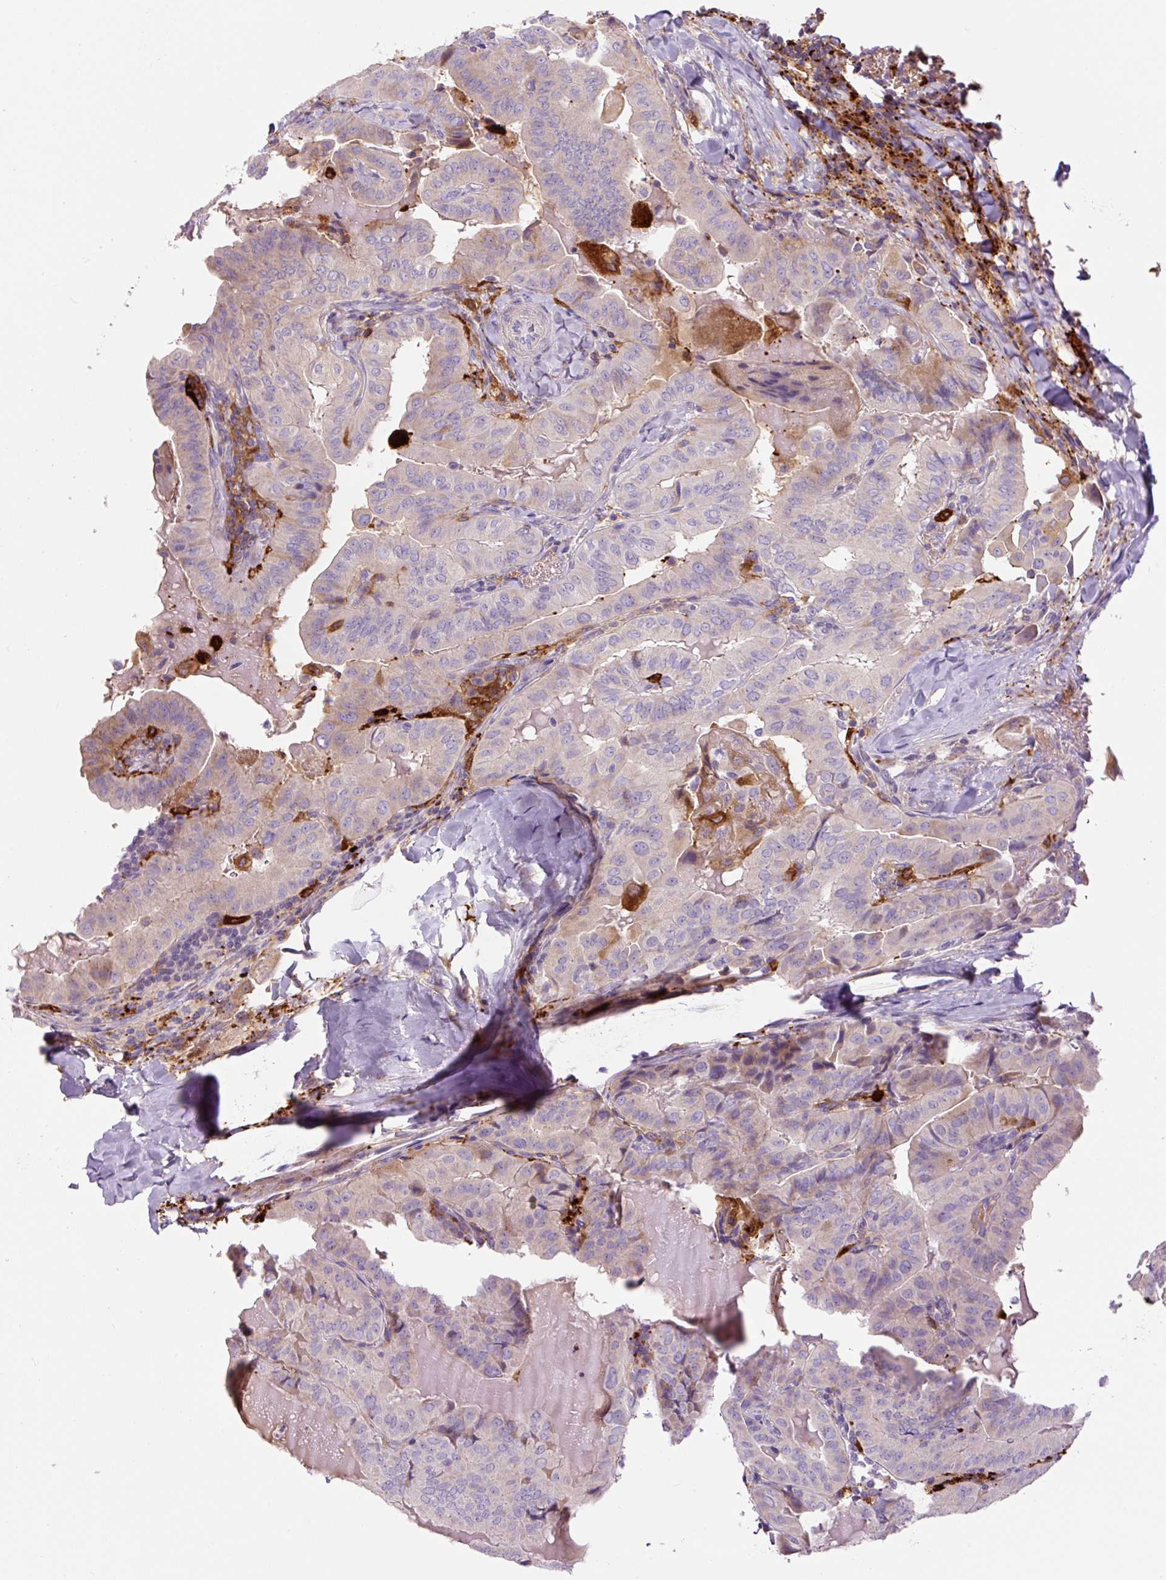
{"staining": {"intensity": "moderate", "quantity": "<25%", "location": "cytoplasmic/membranous"}, "tissue": "thyroid cancer", "cell_type": "Tumor cells", "image_type": "cancer", "snomed": [{"axis": "morphology", "description": "Papillary adenocarcinoma, NOS"}, {"axis": "topography", "description": "Thyroid gland"}], "caption": "A photomicrograph of human thyroid cancer (papillary adenocarcinoma) stained for a protein demonstrates moderate cytoplasmic/membranous brown staining in tumor cells.", "gene": "FUT10", "patient": {"sex": "female", "age": 68}}